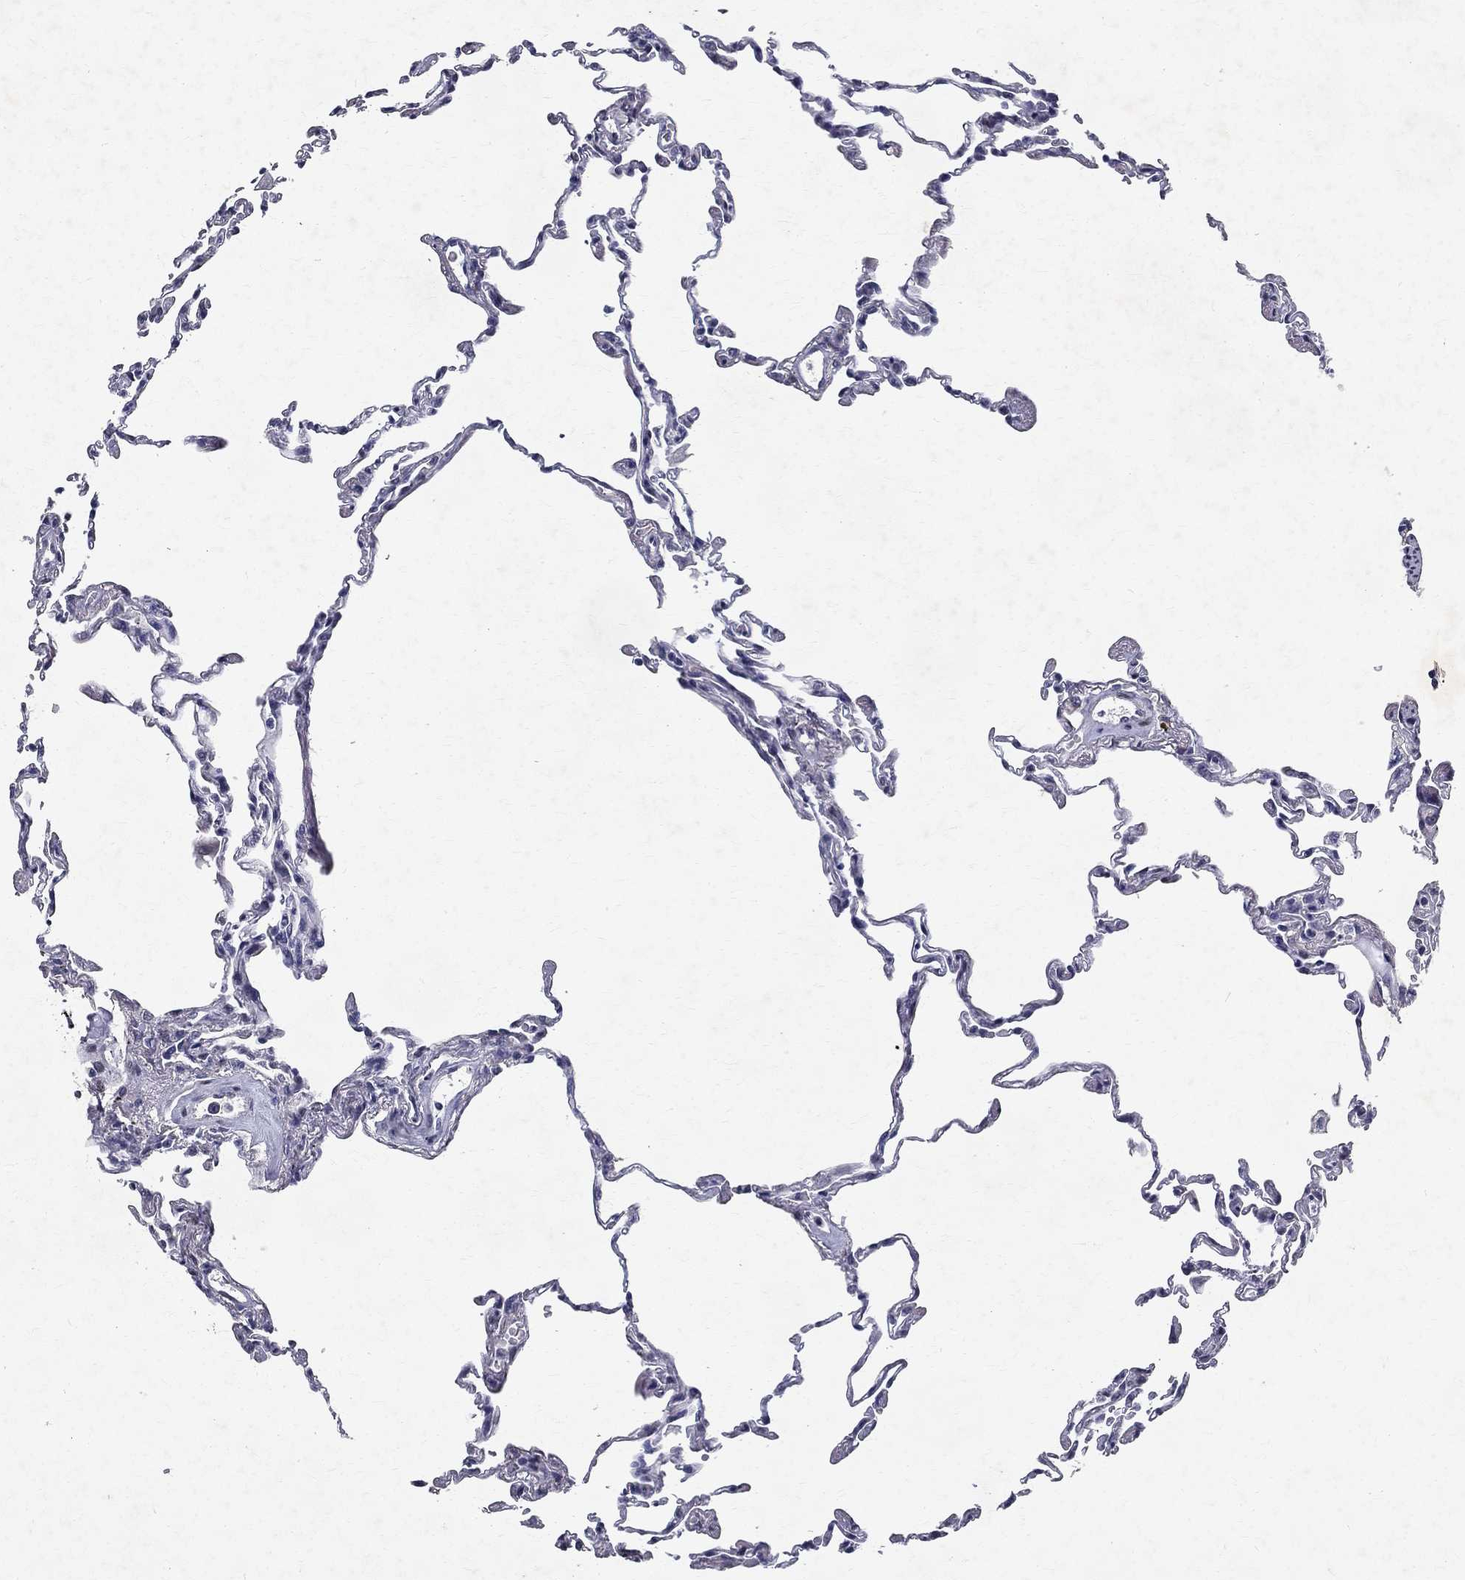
{"staining": {"intensity": "negative", "quantity": "none", "location": "none"}, "tissue": "lung", "cell_type": "Alveolar cells", "image_type": "normal", "snomed": [{"axis": "morphology", "description": "Normal tissue, NOS"}, {"axis": "topography", "description": "Lung"}], "caption": "Human lung stained for a protein using immunohistochemistry (IHC) displays no staining in alveolar cells.", "gene": "RBFOX1", "patient": {"sex": "female", "age": 57}}